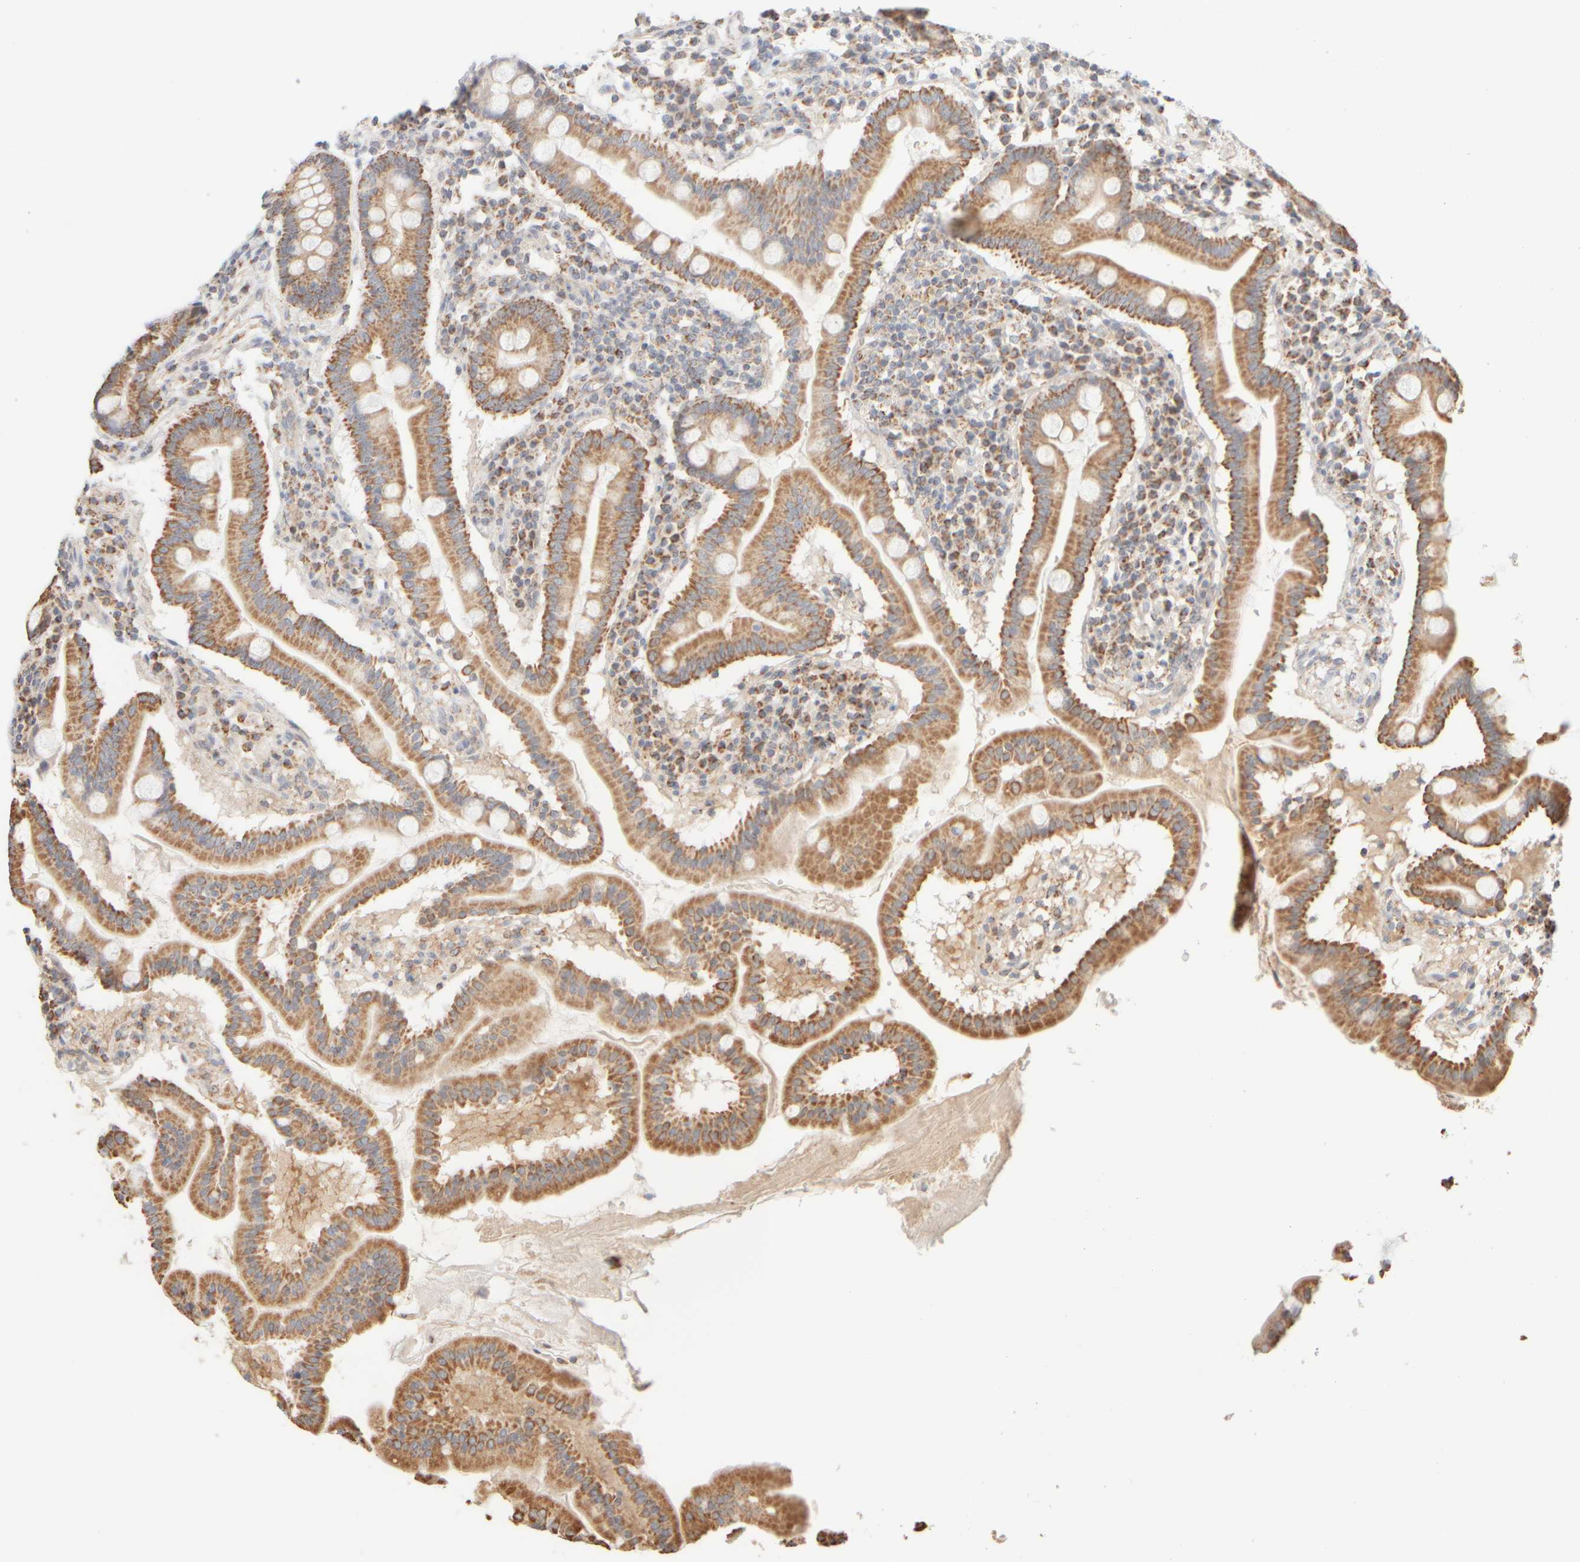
{"staining": {"intensity": "moderate", "quantity": ">75%", "location": "cytoplasmic/membranous"}, "tissue": "duodenum", "cell_type": "Glandular cells", "image_type": "normal", "snomed": [{"axis": "morphology", "description": "Normal tissue, NOS"}, {"axis": "topography", "description": "Duodenum"}], "caption": "A photomicrograph of human duodenum stained for a protein demonstrates moderate cytoplasmic/membranous brown staining in glandular cells.", "gene": "APBB2", "patient": {"sex": "male", "age": 50}}